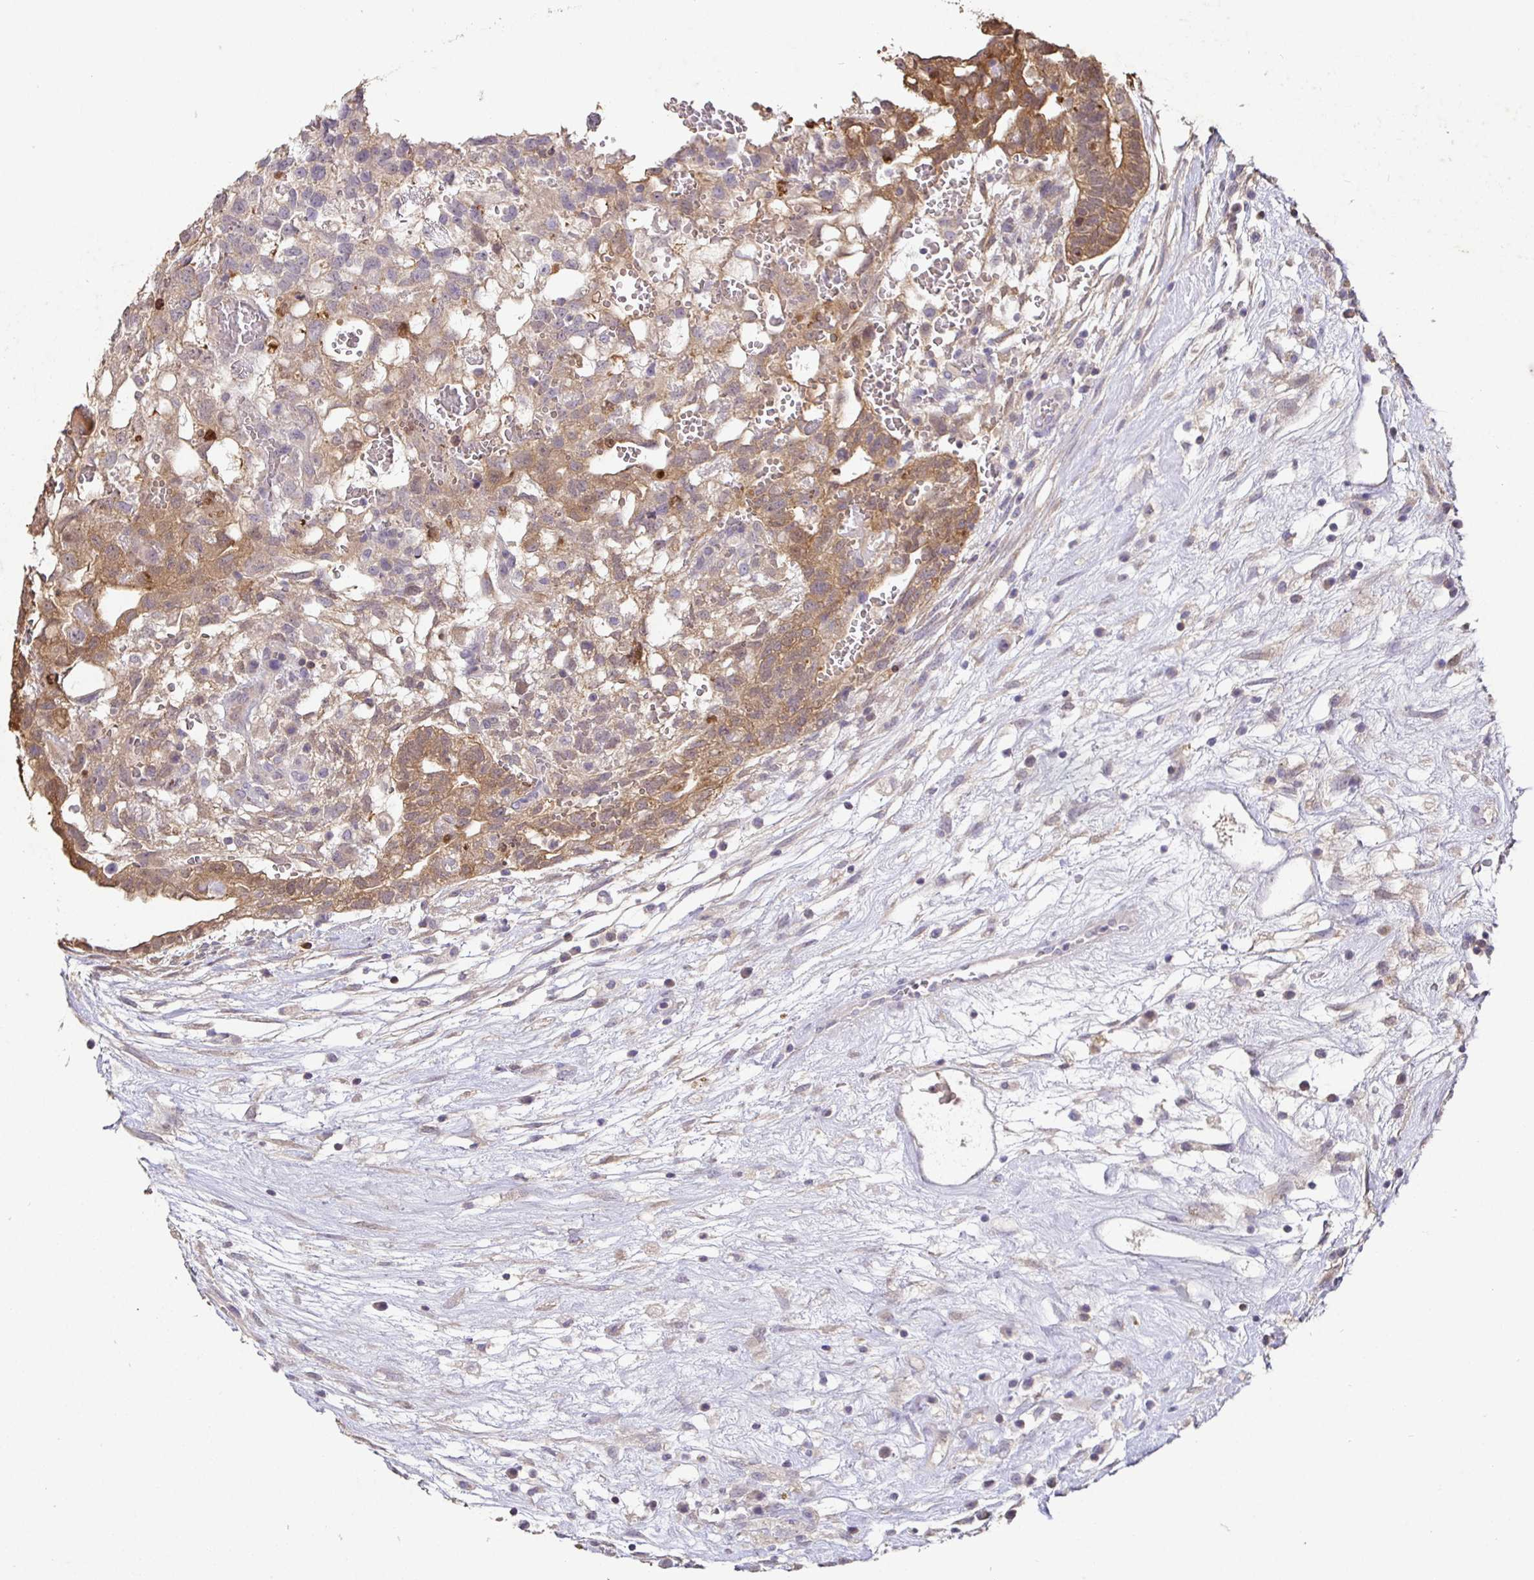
{"staining": {"intensity": "moderate", "quantity": "25%-75%", "location": "cytoplasmic/membranous"}, "tissue": "testis cancer", "cell_type": "Tumor cells", "image_type": "cancer", "snomed": [{"axis": "morphology", "description": "Normal tissue, NOS"}, {"axis": "morphology", "description": "Carcinoma, Embryonal, NOS"}, {"axis": "topography", "description": "Testis"}], "caption": "DAB immunohistochemical staining of human testis cancer displays moderate cytoplasmic/membranous protein expression in approximately 25%-75% of tumor cells.", "gene": "SHISA4", "patient": {"sex": "male", "age": 32}}